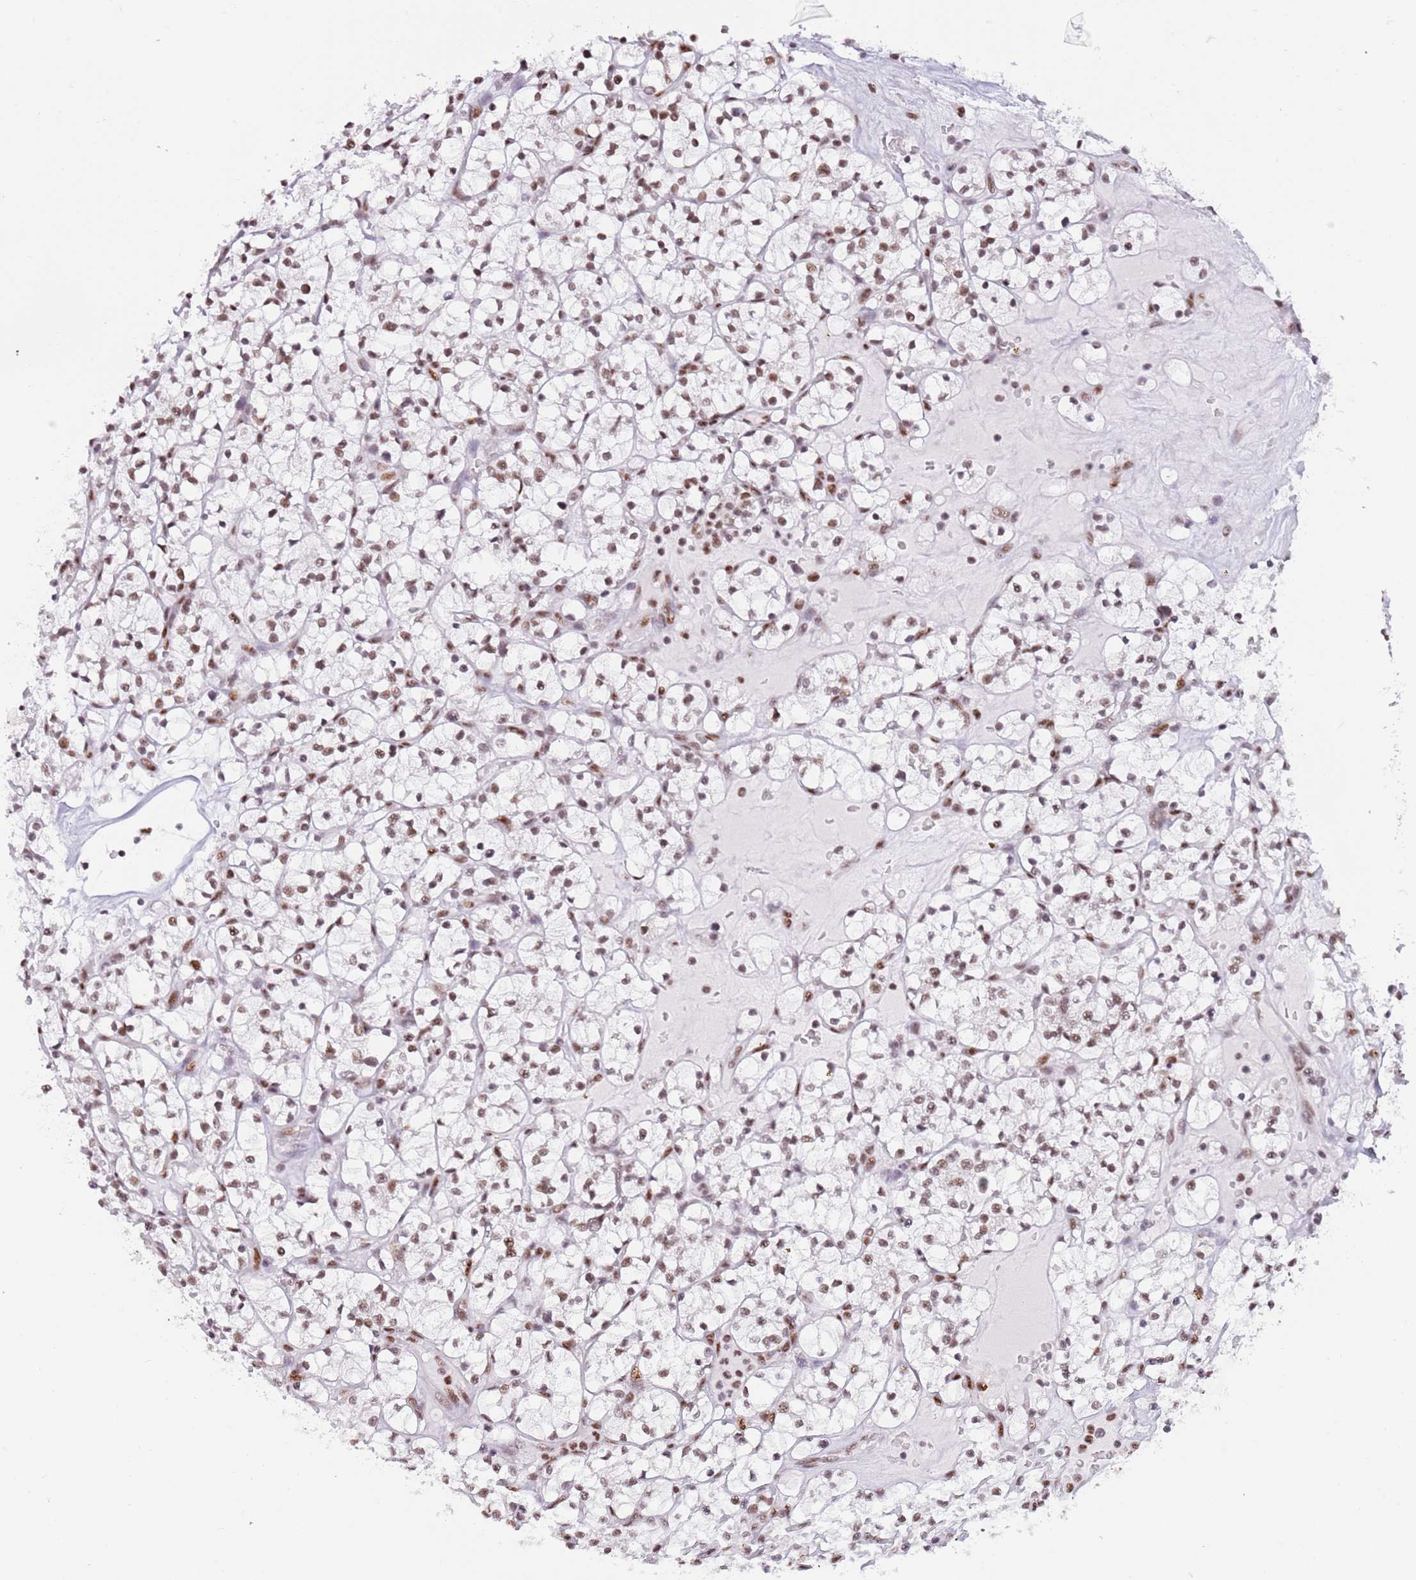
{"staining": {"intensity": "moderate", "quantity": ">75%", "location": "nuclear"}, "tissue": "renal cancer", "cell_type": "Tumor cells", "image_type": "cancer", "snomed": [{"axis": "morphology", "description": "Adenocarcinoma, NOS"}, {"axis": "topography", "description": "Kidney"}], "caption": "Immunohistochemistry (DAB) staining of renal cancer exhibits moderate nuclear protein staining in approximately >75% of tumor cells. (DAB = brown stain, brightfield microscopy at high magnification).", "gene": "SF3A2", "patient": {"sex": "female", "age": 64}}